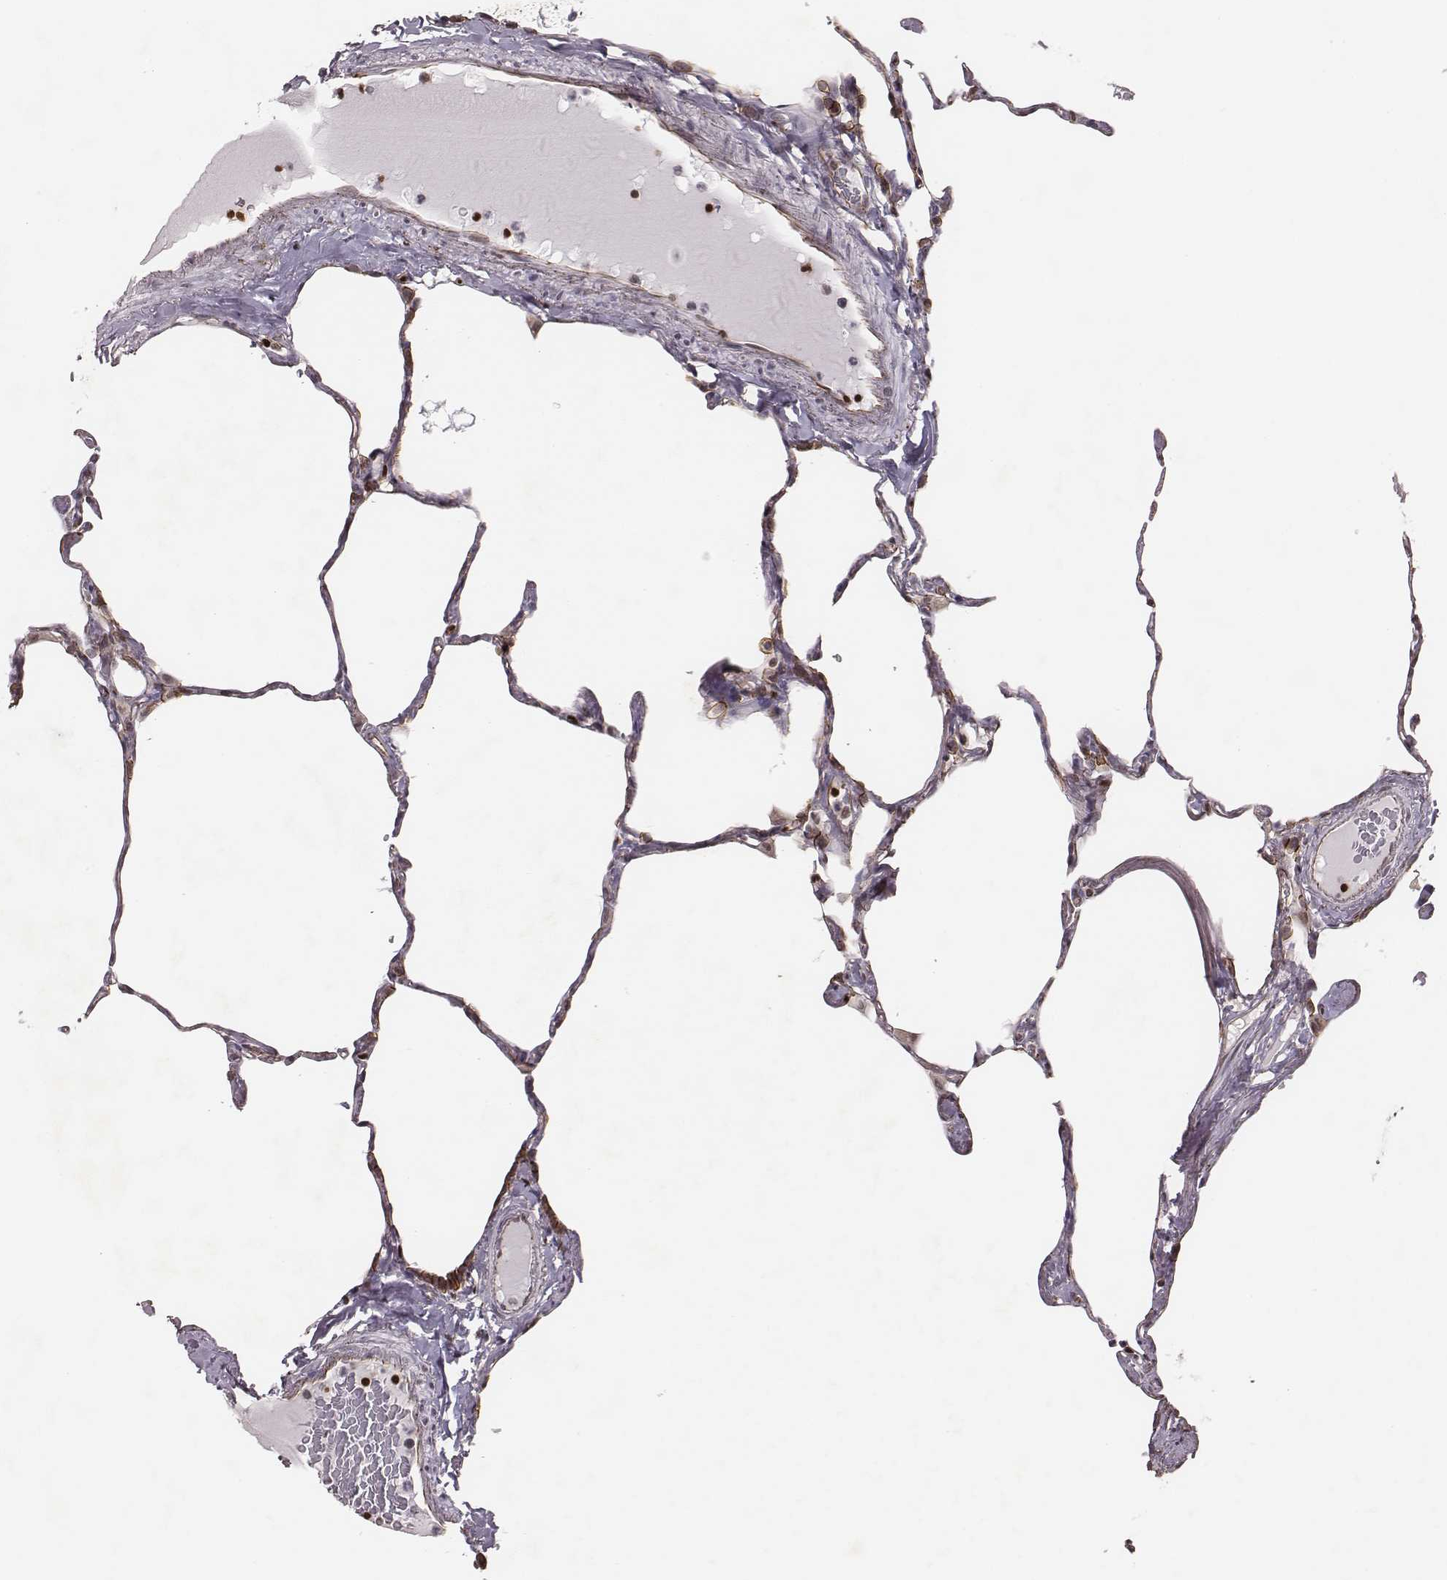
{"staining": {"intensity": "negative", "quantity": "none", "location": "none"}, "tissue": "lung", "cell_type": "Alveolar cells", "image_type": "normal", "snomed": [{"axis": "morphology", "description": "Normal tissue, NOS"}, {"axis": "topography", "description": "Lung"}], "caption": "The histopathology image exhibits no significant expression in alveolar cells of lung. (Stains: DAB immunohistochemistry with hematoxylin counter stain, Microscopy: brightfield microscopy at high magnification).", "gene": "WDR59", "patient": {"sex": "male", "age": 65}}